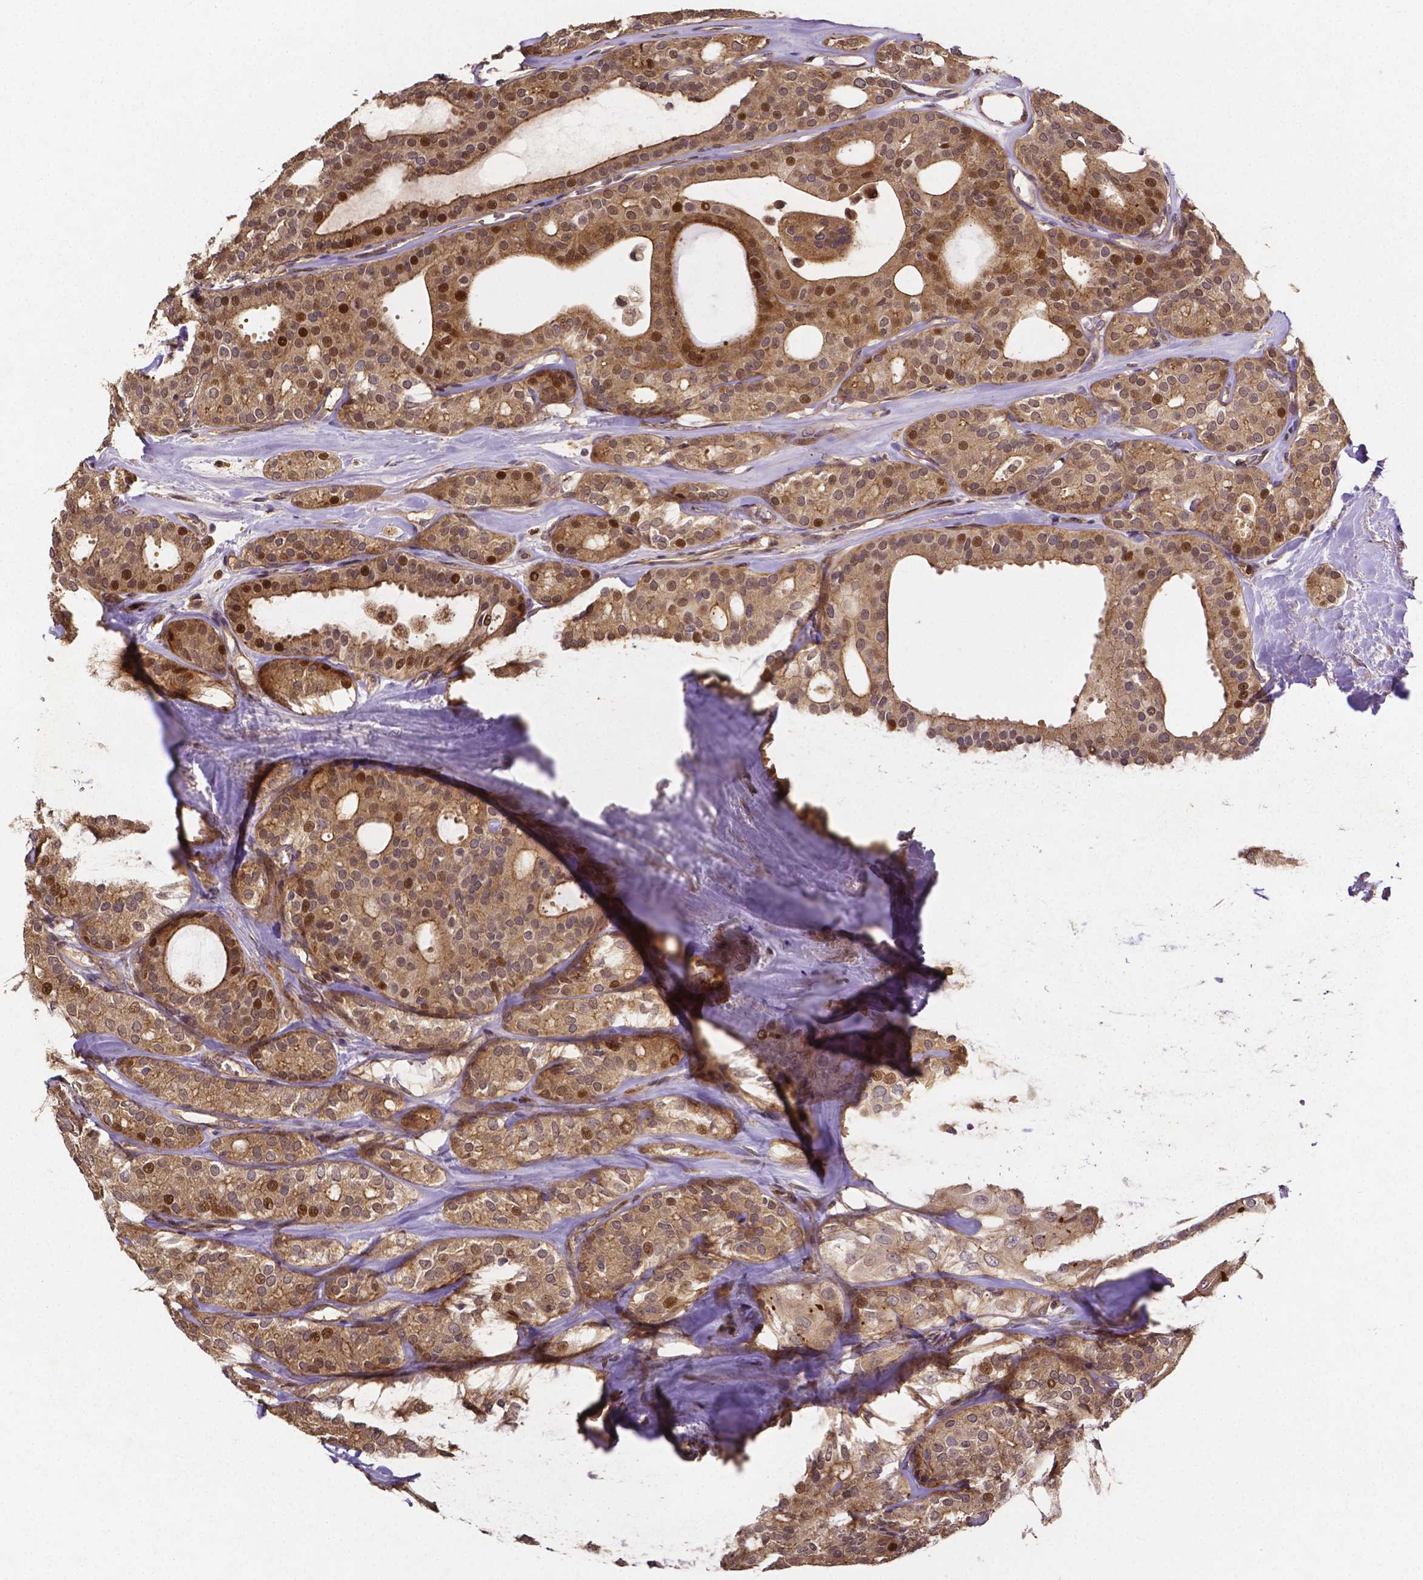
{"staining": {"intensity": "moderate", "quantity": ">75%", "location": "cytoplasmic/membranous,nuclear"}, "tissue": "thyroid cancer", "cell_type": "Tumor cells", "image_type": "cancer", "snomed": [{"axis": "morphology", "description": "Follicular adenoma carcinoma, NOS"}, {"axis": "topography", "description": "Thyroid gland"}], "caption": "The histopathology image displays a brown stain indicating the presence of a protein in the cytoplasmic/membranous and nuclear of tumor cells in thyroid follicular adenoma carcinoma. Using DAB (brown) and hematoxylin (blue) stains, captured at high magnification using brightfield microscopy.", "gene": "RNF123", "patient": {"sex": "male", "age": 75}}